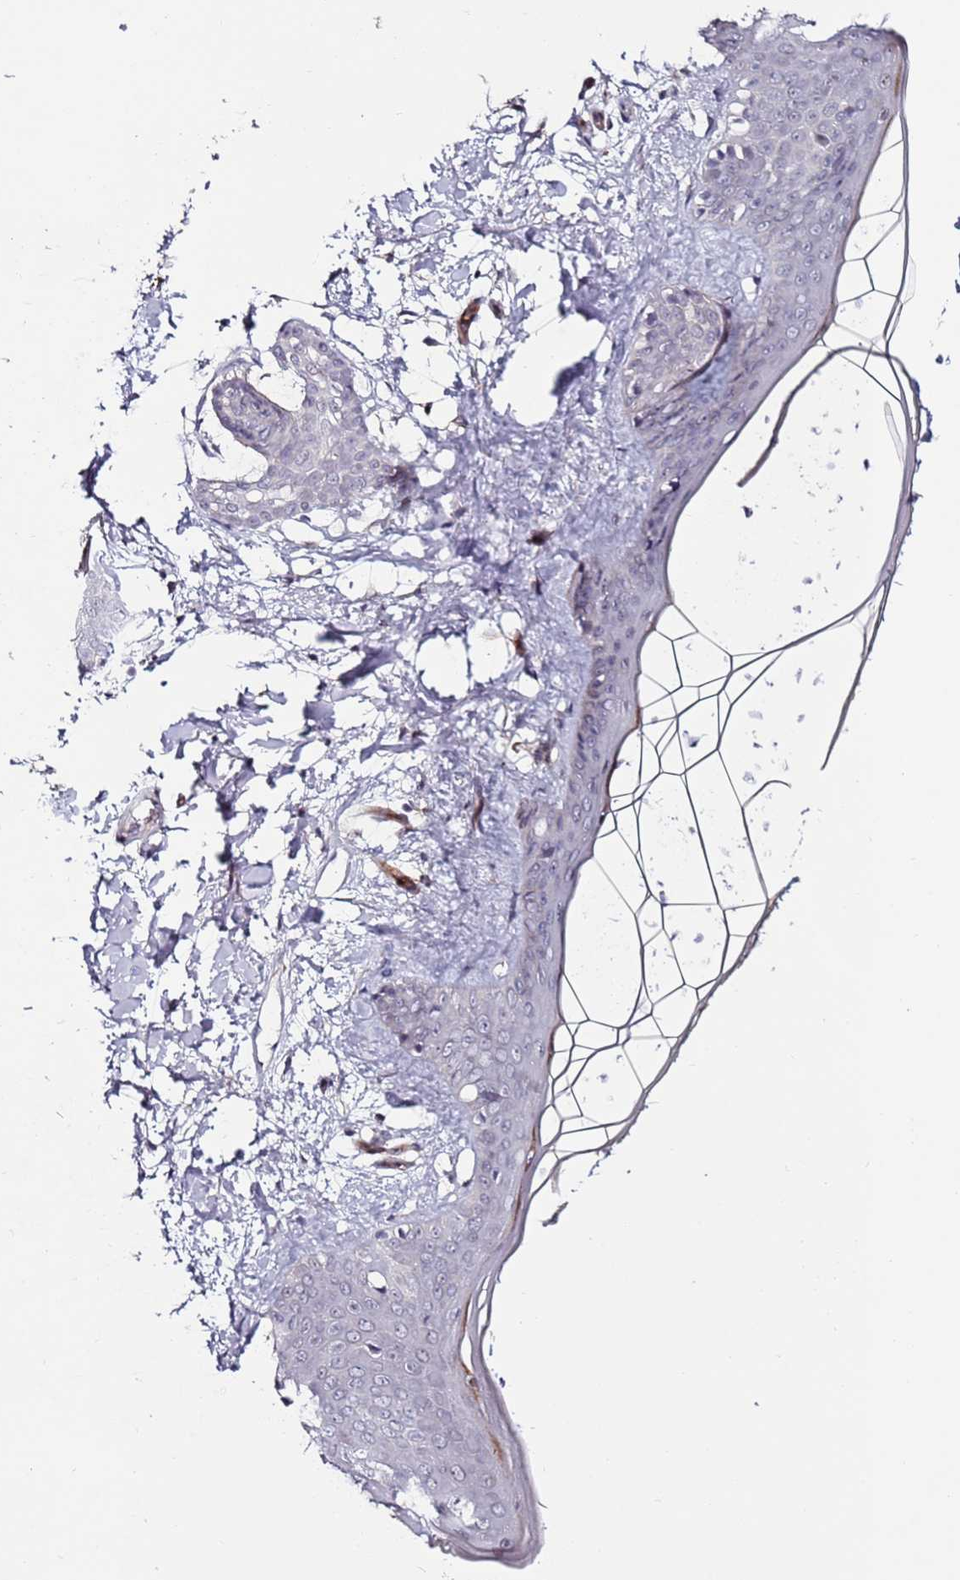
{"staining": {"intensity": "weak", "quantity": "<25%", "location": "cytoplasmic/membranous"}, "tissue": "skin", "cell_type": "Fibroblasts", "image_type": "normal", "snomed": [{"axis": "morphology", "description": "Normal tissue, NOS"}, {"axis": "topography", "description": "Skin"}], "caption": "High magnification brightfield microscopy of benign skin stained with DAB (brown) and counterstained with hematoxylin (blue): fibroblasts show no significant expression.", "gene": "DUSP28", "patient": {"sex": "female", "age": 34}}